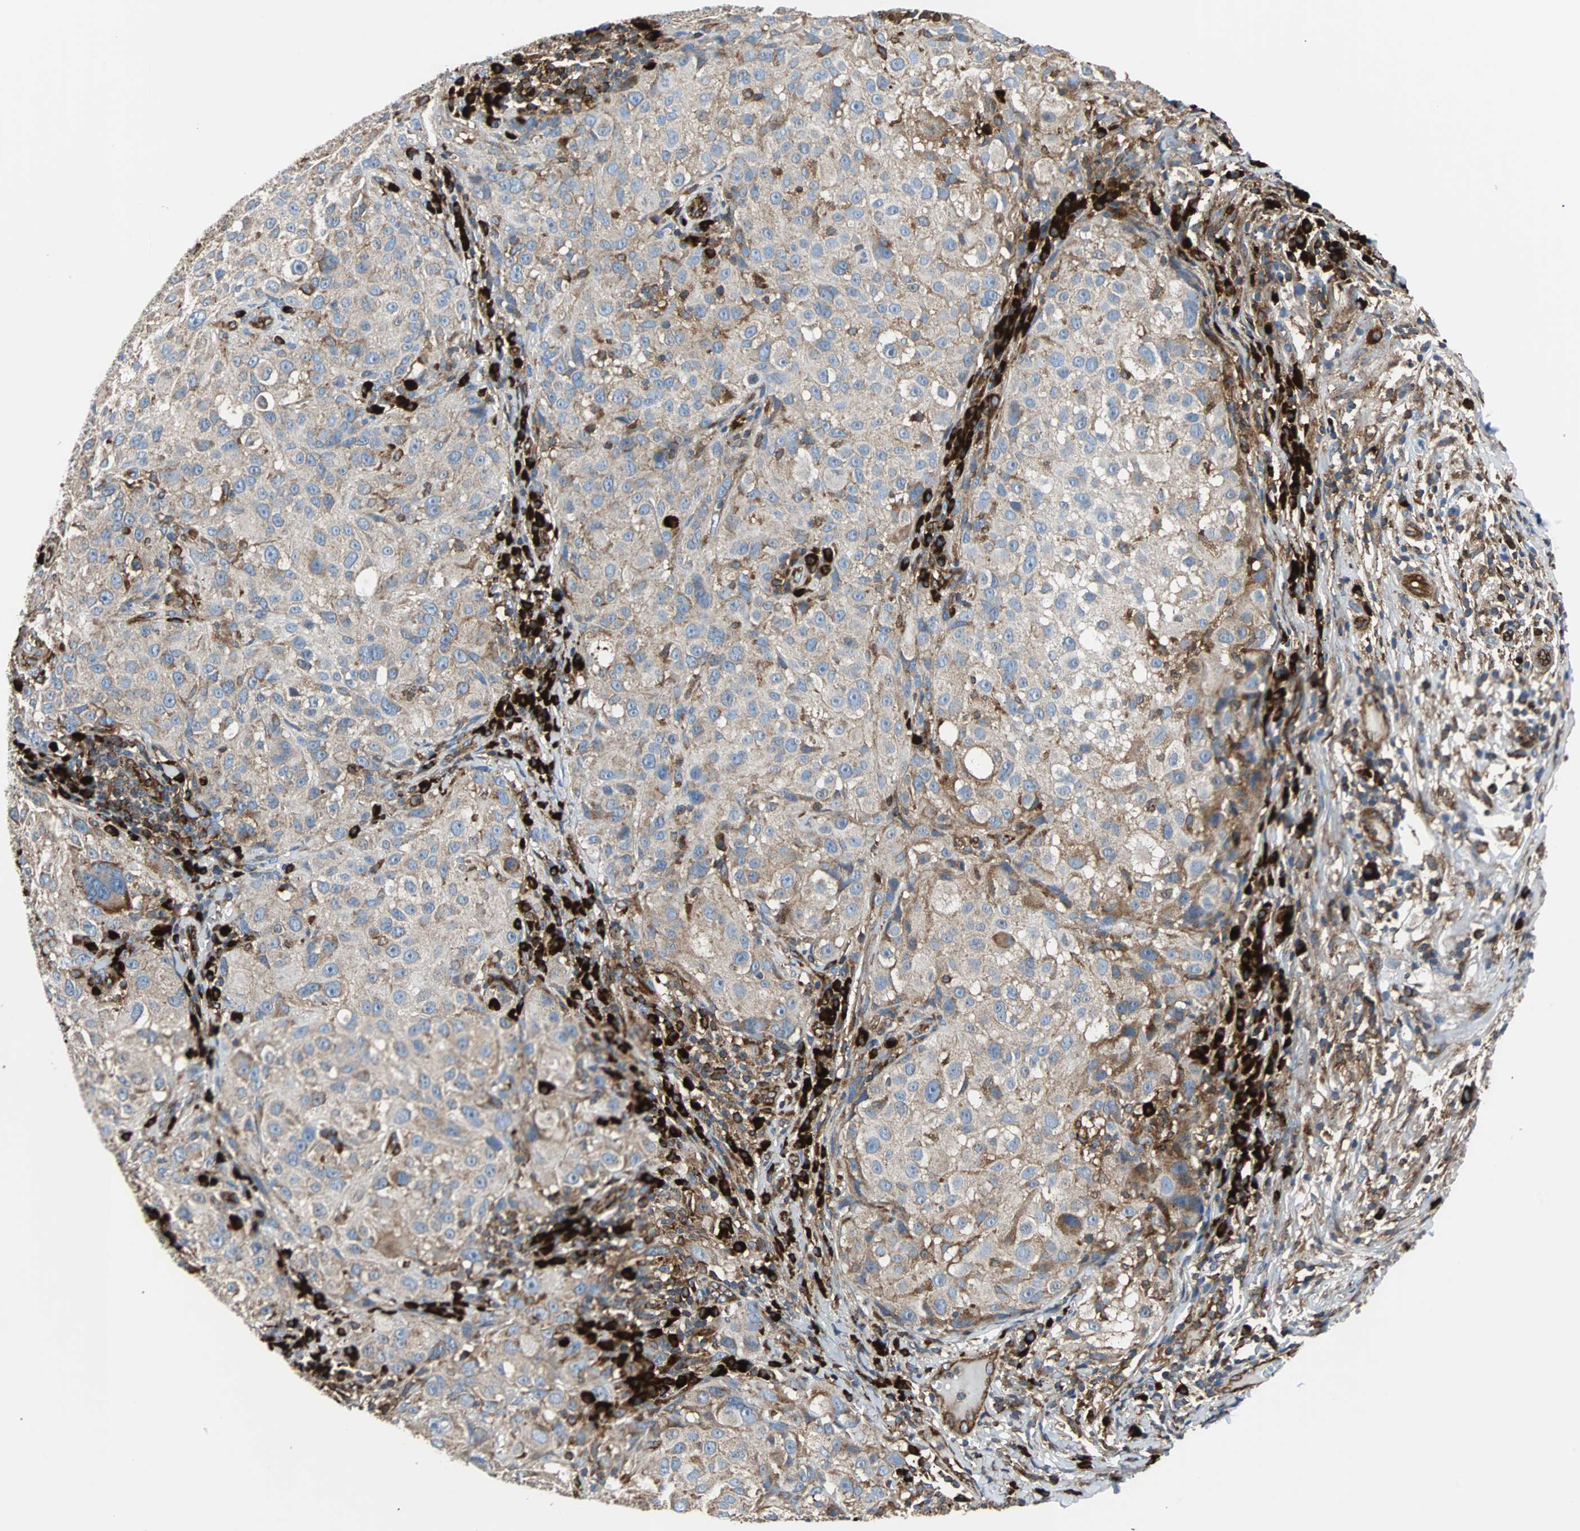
{"staining": {"intensity": "weak", "quantity": ">75%", "location": "cytoplasmic/membranous"}, "tissue": "melanoma", "cell_type": "Tumor cells", "image_type": "cancer", "snomed": [{"axis": "morphology", "description": "Necrosis, NOS"}, {"axis": "morphology", "description": "Malignant melanoma, NOS"}, {"axis": "topography", "description": "Skin"}], "caption": "Weak cytoplasmic/membranous staining for a protein is identified in approximately >75% of tumor cells of malignant melanoma using immunohistochemistry (IHC).", "gene": "PLCG2", "patient": {"sex": "female", "age": 87}}